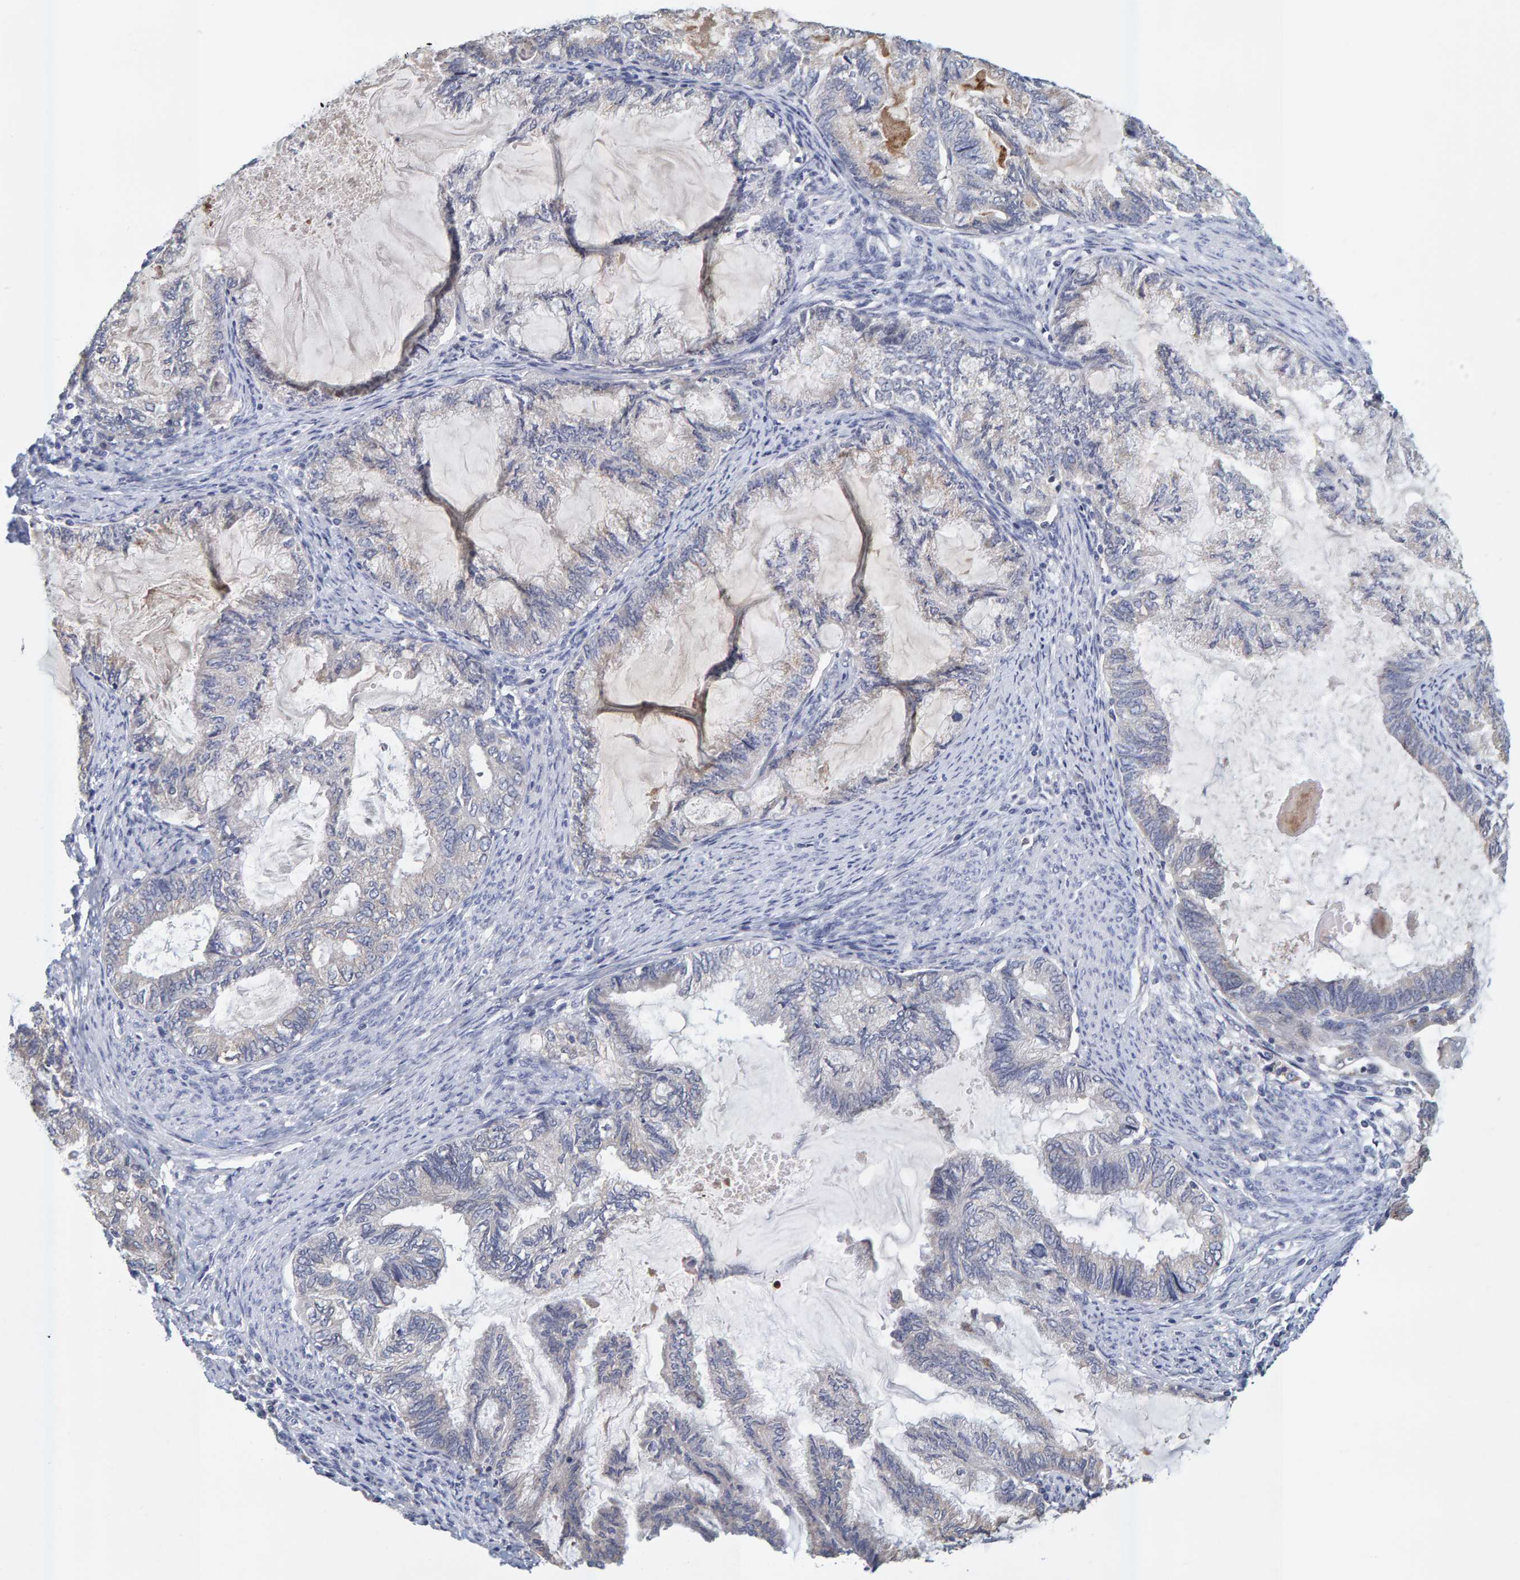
{"staining": {"intensity": "negative", "quantity": "none", "location": "none"}, "tissue": "endometrial cancer", "cell_type": "Tumor cells", "image_type": "cancer", "snomed": [{"axis": "morphology", "description": "Adenocarcinoma, NOS"}, {"axis": "topography", "description": "Endometrium"}], "caption": "The histopathology image displays no significant expression in tumor cells of endometrial adenocarcinoma.", "gene": "SGPL1", "patient": {"sex": "female", "age": 86}}